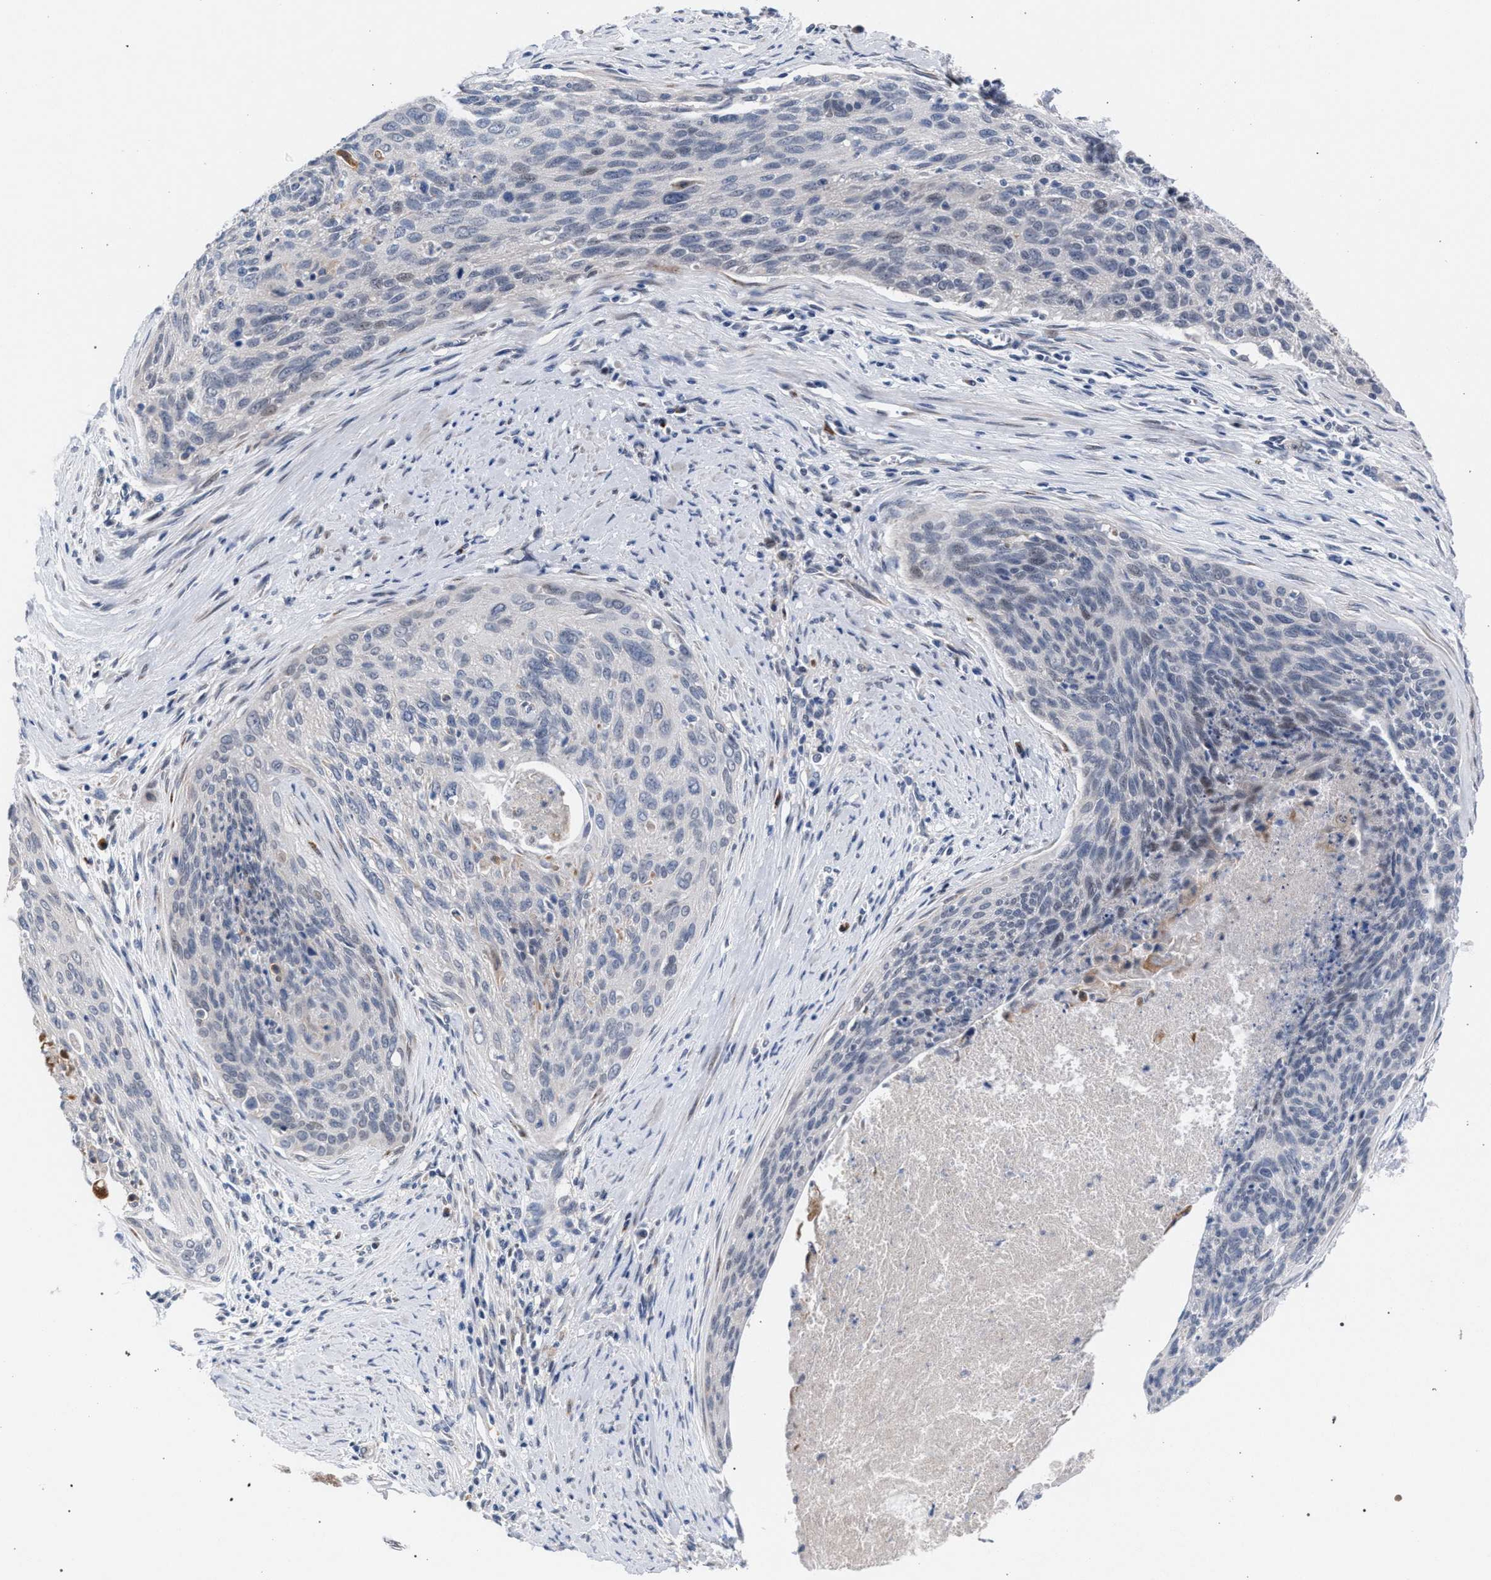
{"staining": {"intensity": "negative", "quantity": "none", "location": "none"}, "tissue": "cervical cancer", "cell_type": "Tumor cells", "image_type": "cancer", "snomed": [{"axis": "morphology", "description": "Squamous cell carcinoma, NOS"}, {"axis": "topography", "description": "Cervix"}], "caption": "IHC photomicrograph of cervical cancer (squamous cell carcinoma) stained for a protein (brown), which displays no positivity in tumor cells.", "gene": "RNF135", "patient": {"sex": "female", "age": 55}}